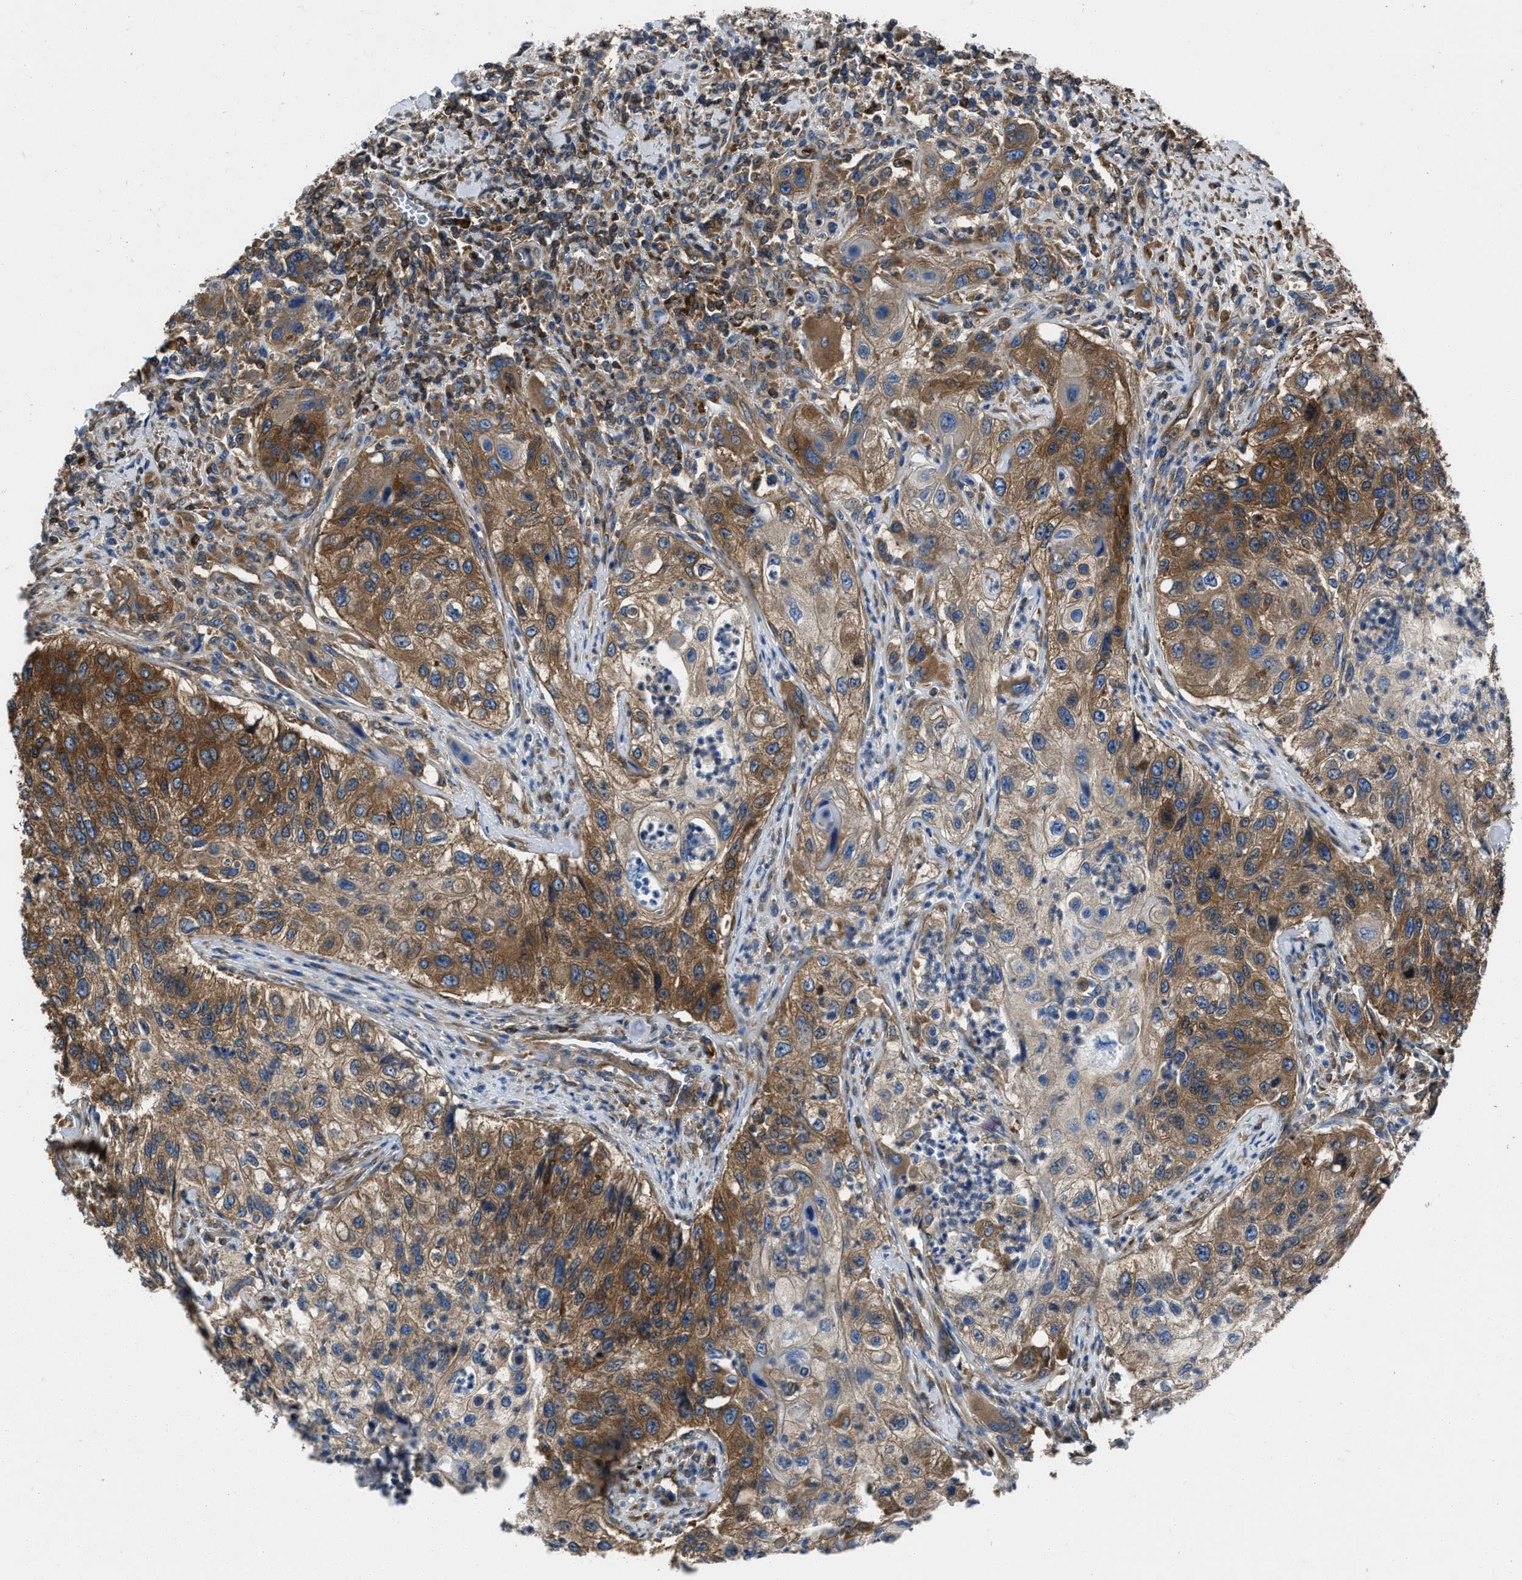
{"staining": {"intensity": "strong", "quantity": ">75%", "location": "cytoplasmic/membranous"}, "tissue": "urothelial cancer", "cell_type": "Tumor cells", "image_type": "cancer", "snomed": [{"axis": "morphology", "description": "Urothelial carcinoma, High grade"}, {"axis": "topography", "description": "Urinary bladder"}], "caption": "Tumor cells display high levels of strong cytoplasmic/membranous staining in about >75% of cells in urothelial cancer.", "gene": "YARS1", "patient": {"sex": "female", "age": 60}}